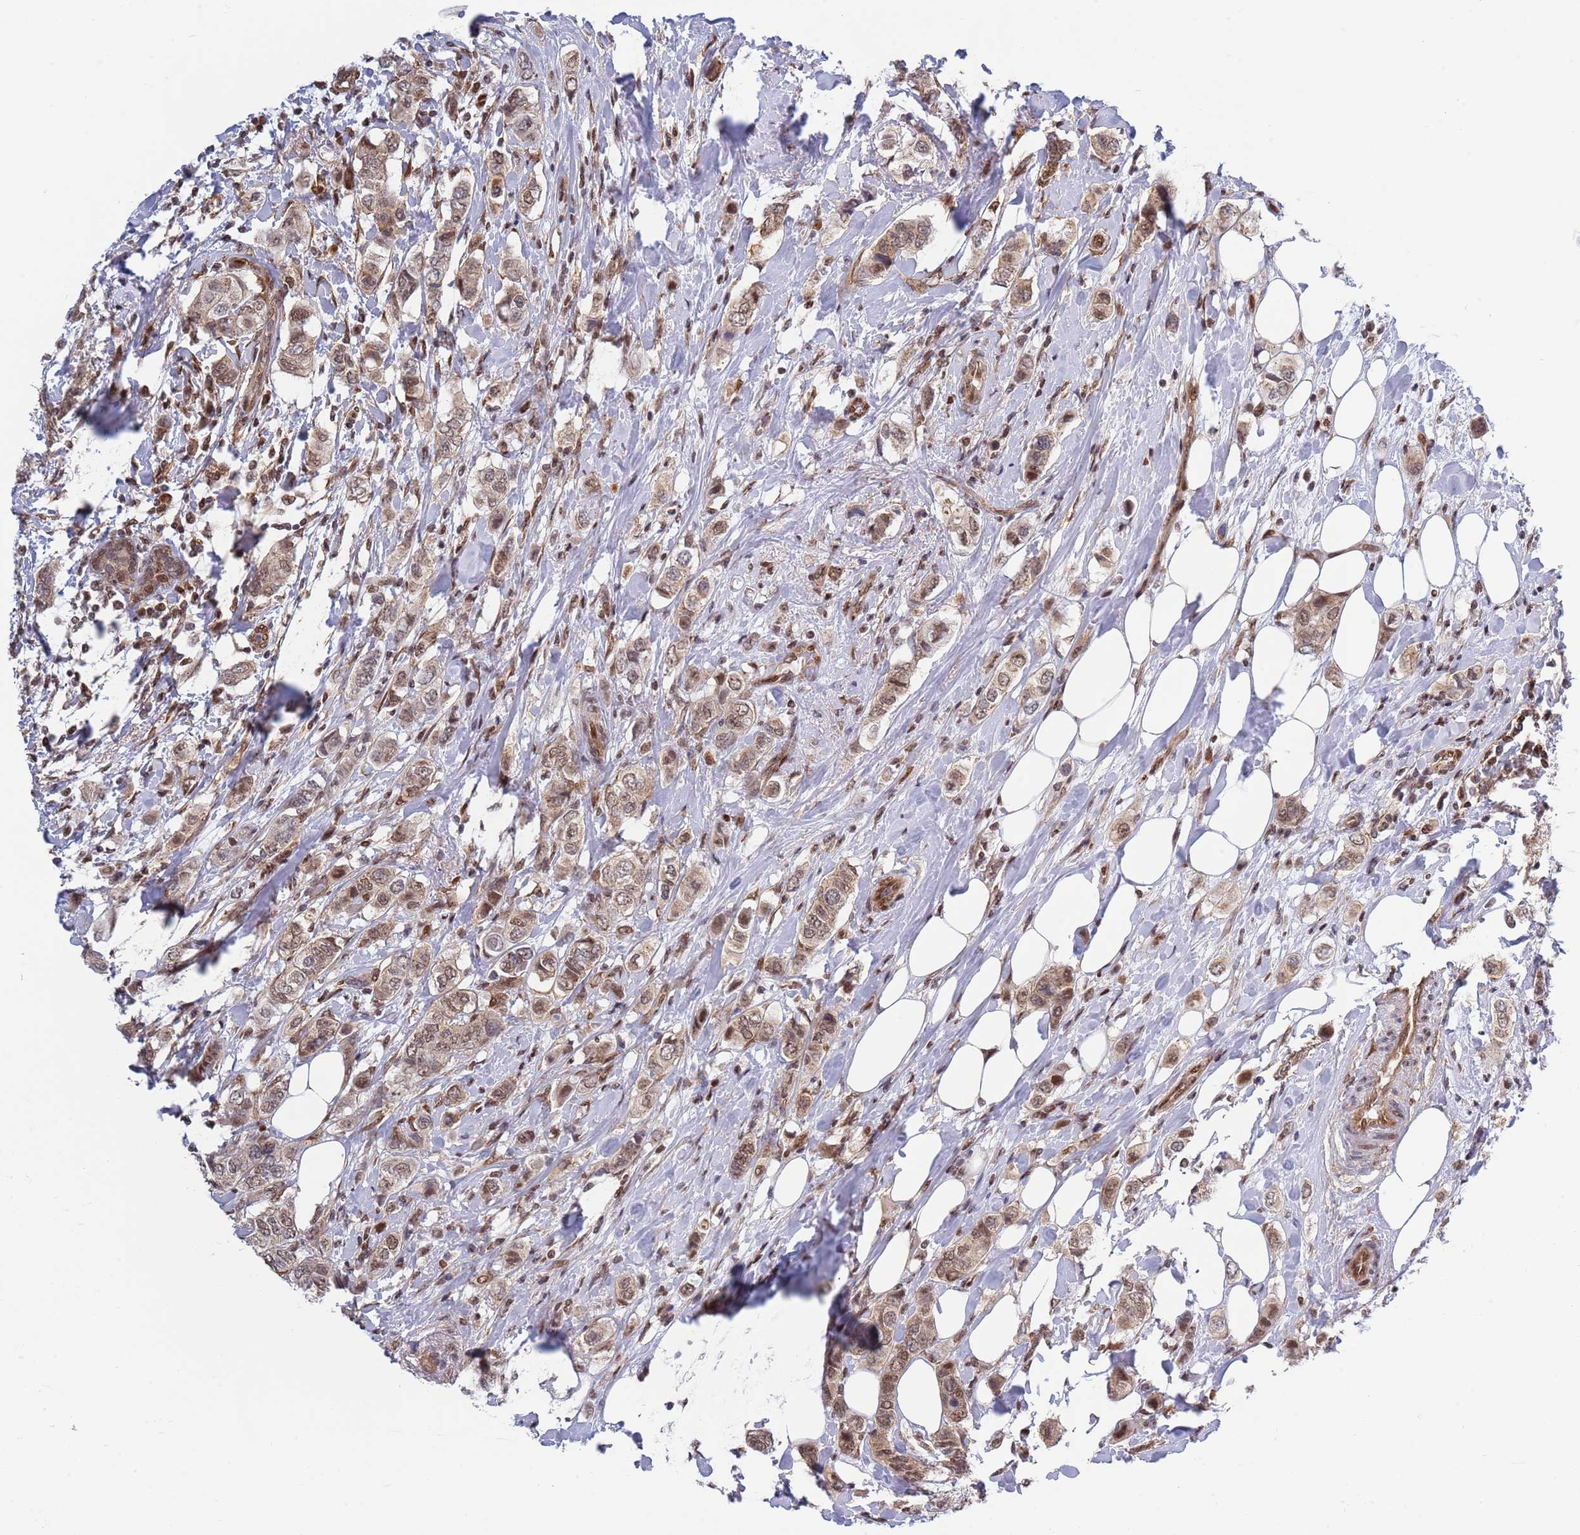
{"staining": {"intensity": "moderate", "quantity": ">75%", "location": "cytoplasmic/membranous,nuclear"}, "tissue": "breast cancer", "cell_type": "Tumor cells", "image_type": "cancer", "snomed": [{"axis": "morphology", "description": "Lobular carcinoma"}, {"axis": "topography", "description": "Breast"}], "caption": "Brown immunohistochemical staining in human breast cancer demonstrates moderate cytoplasmic/membranous and nuclear positivity in about >75% of tumor cells.", "gene": "TBX10", "patient": {"sex": "female", "age": 51}}